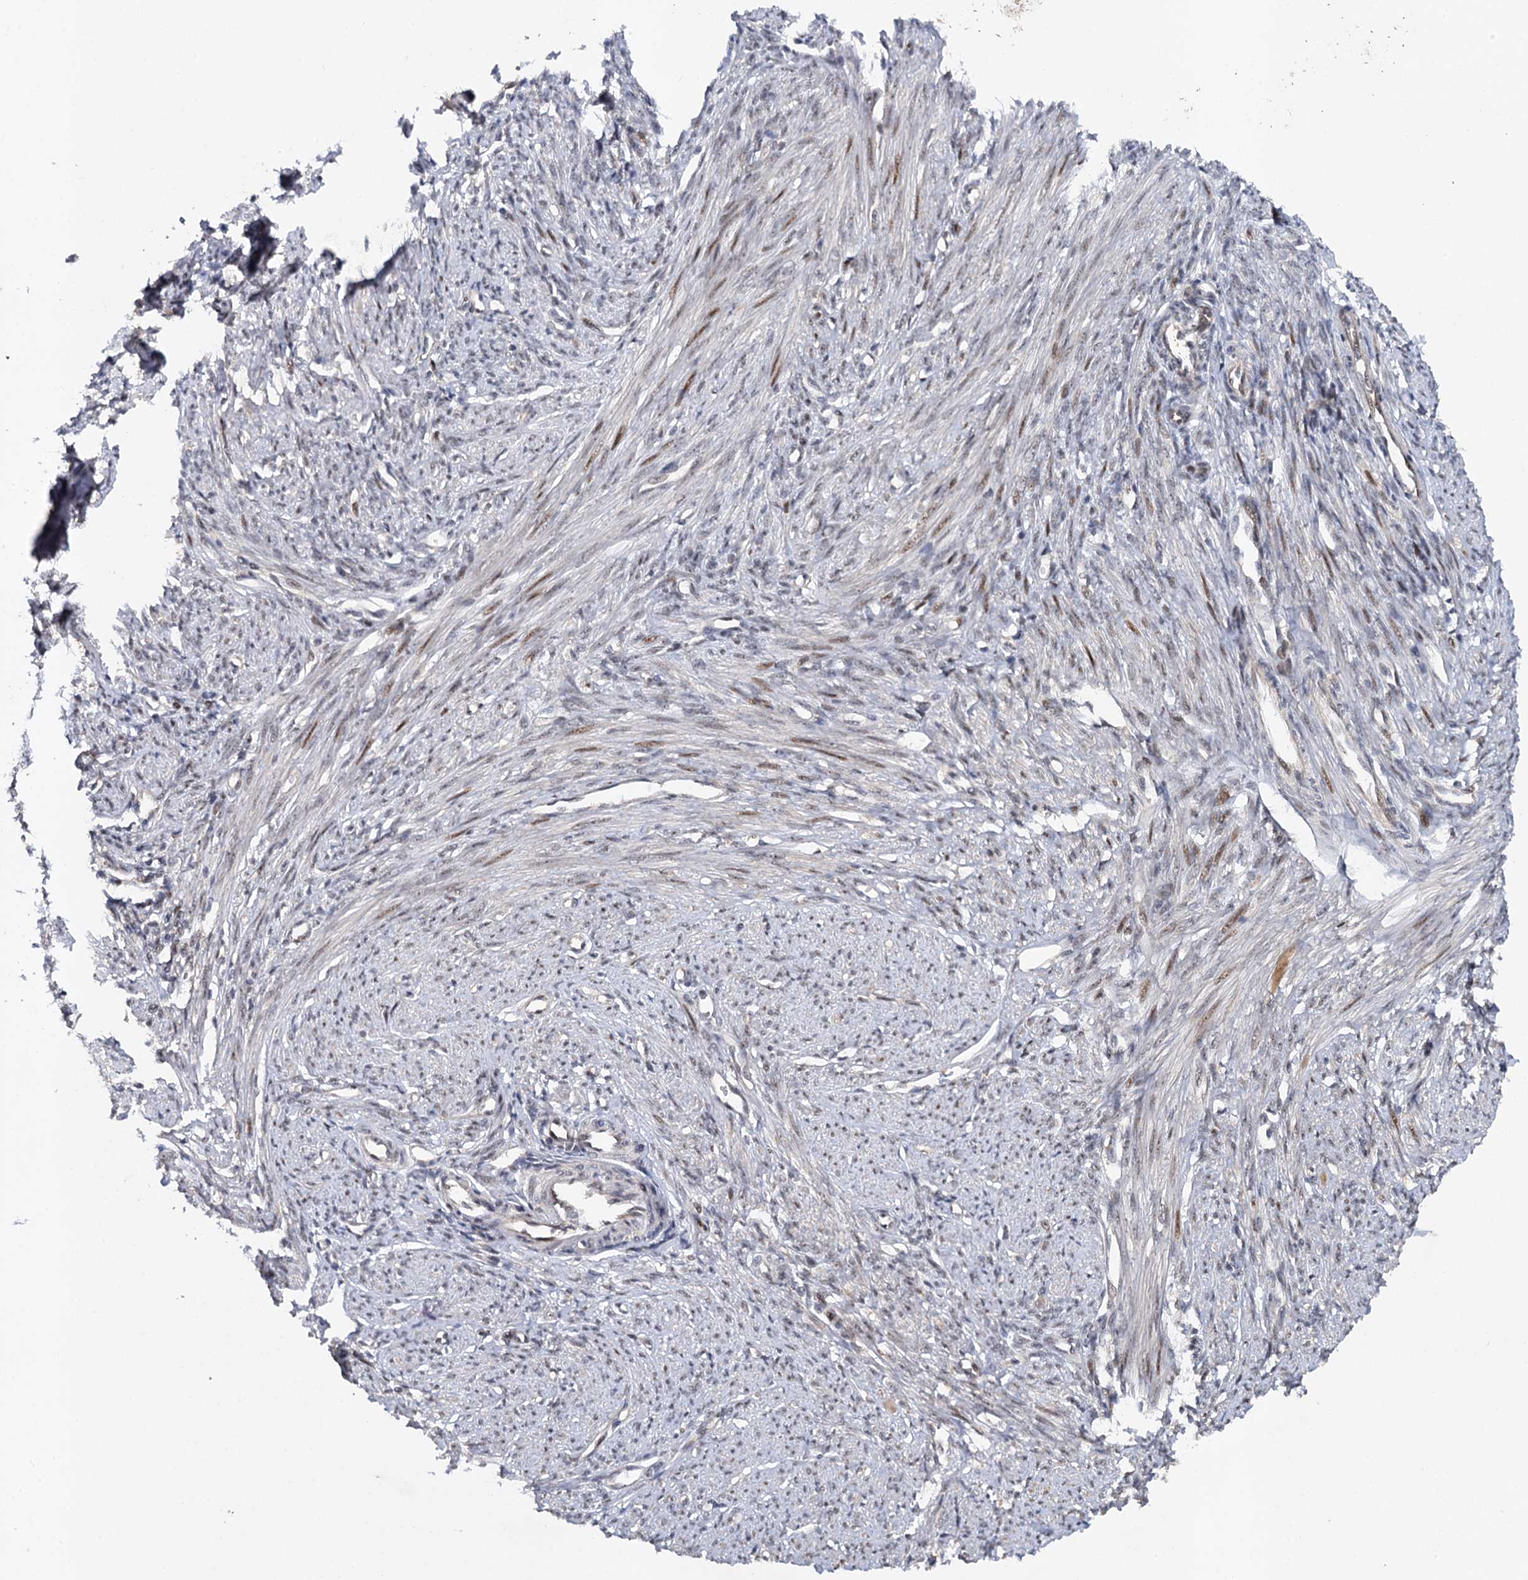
{"staining": {"intensity": "moderate", "quantity": "25%-75%", "location": "cytoplasmic/membranous,nuclear"}, "tissue": "smooth muscle", "cell_type": "Smooth muscle cells", "image_type": "normal", "snomed": [{"axis": "morphology", "description": "Normal tissue, NOS"}, {"axis": "topography", "description": "Smooth muscle"}, {"axis": "topography", "description": "Uterus"}], "caption": "This is a histology image of immunohistochemistry staining of normal smooth muscle, which shows moderate staining in the cytoplasmic/membranous,nuclear of smooth muscle cells.", "gene": "BUD13", "patient": {"sex": "female", "age": 59}}